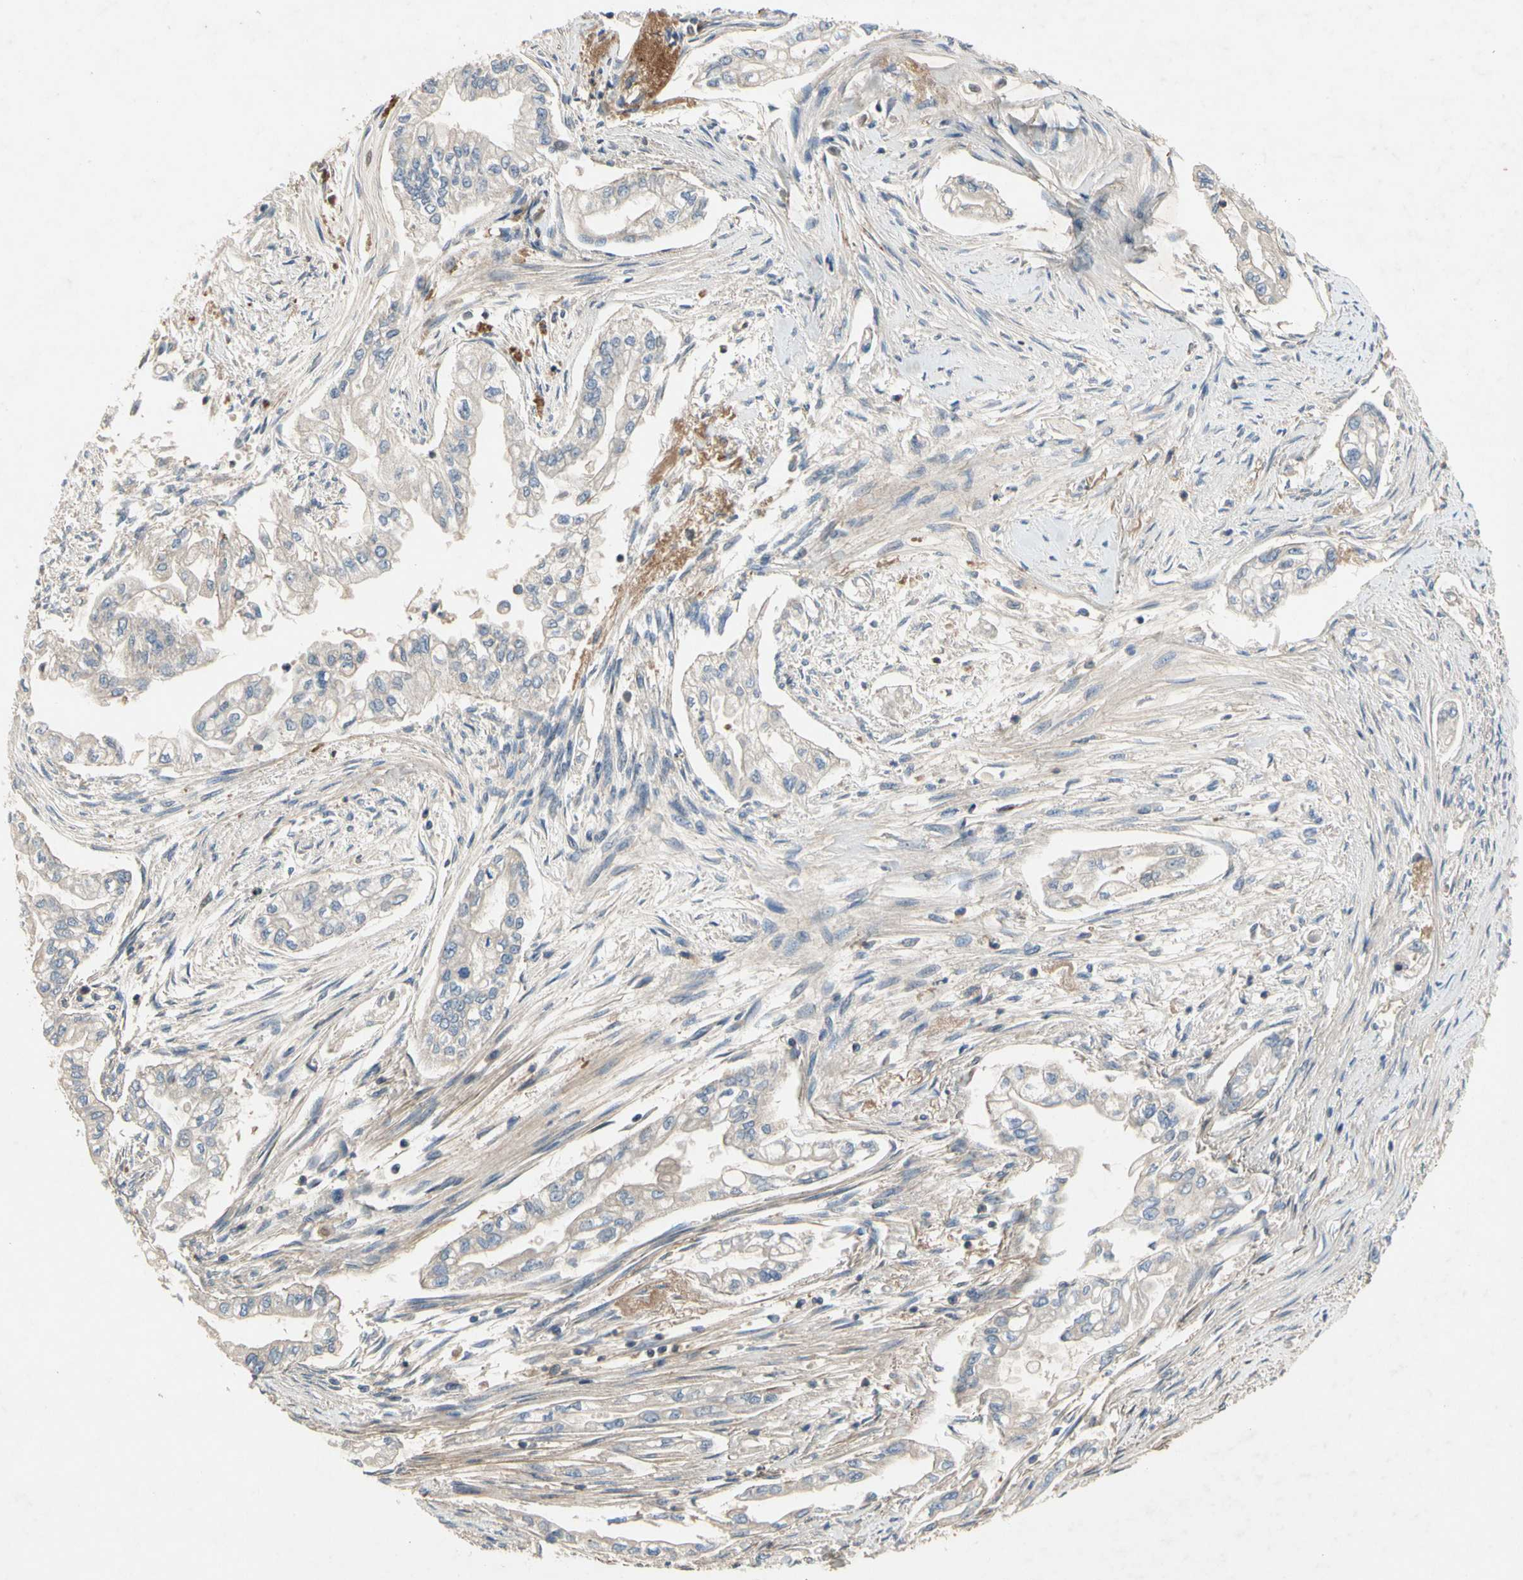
{"staining": {"intensity": "negative", "quantity": "none", "location": "none"}, "tissue": "pancreatic cancer", "cell_type": "Tumor cells", "image_type": "cancer", "snomed": [{"axis": "morphology", "description": "Normal tissue, NOS"}, {"axis": "topography", "description": "Pancreas"}], "caption": "DAB (3,3'-diaminobenzidine) immunohistochemical staining of human pancreatic cancer exhibits no significant expression in tumor cells. Brightfield microscopy of immunohistochemistry stained with DAB (3,3'-diaminobenzidine) (brown) and hematoxylin (blue), captured at high magnification.", "gene": "CRTAC1", "patient": {"sex": "male", "age": 42}}